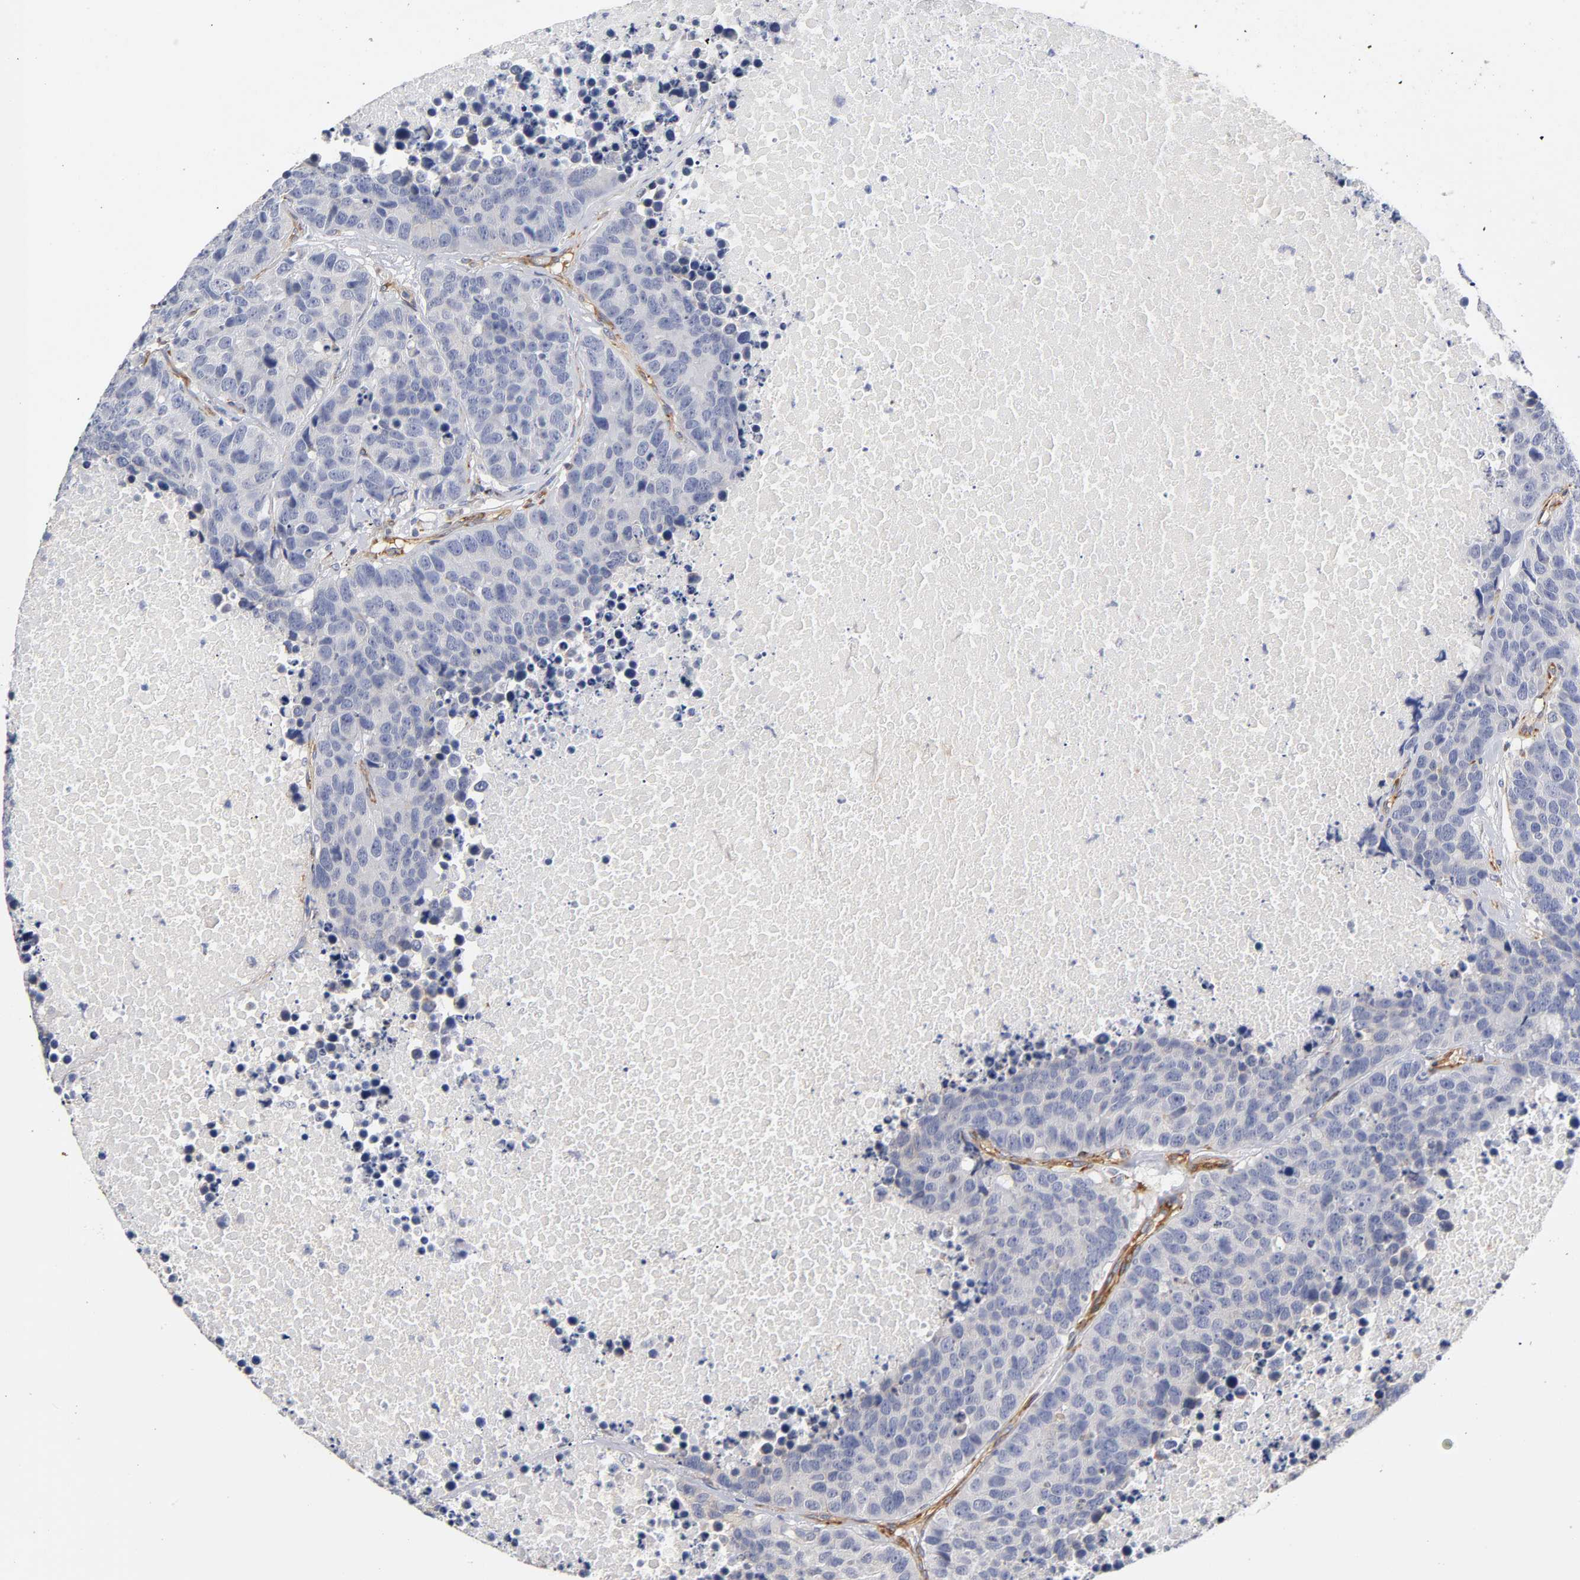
{"staining": {"intensity": "negative", "quantity": "none", "location": "none"}, "tissue": "carcinoid", "cell_type": "Tumor cells", "image_type": "cancer", "snomed": [{"axis": "morphology", "description": "Carcinoid, malignant, NOS"}, {"axis": "topography", "description": "Lung"}], "caption": "DAB immunohistochemical staining of human carcinoid exhibits no significant positivity in tumor cells.", "gene": "LAMB1", "patient": {"sex": "male", "age": 60}}